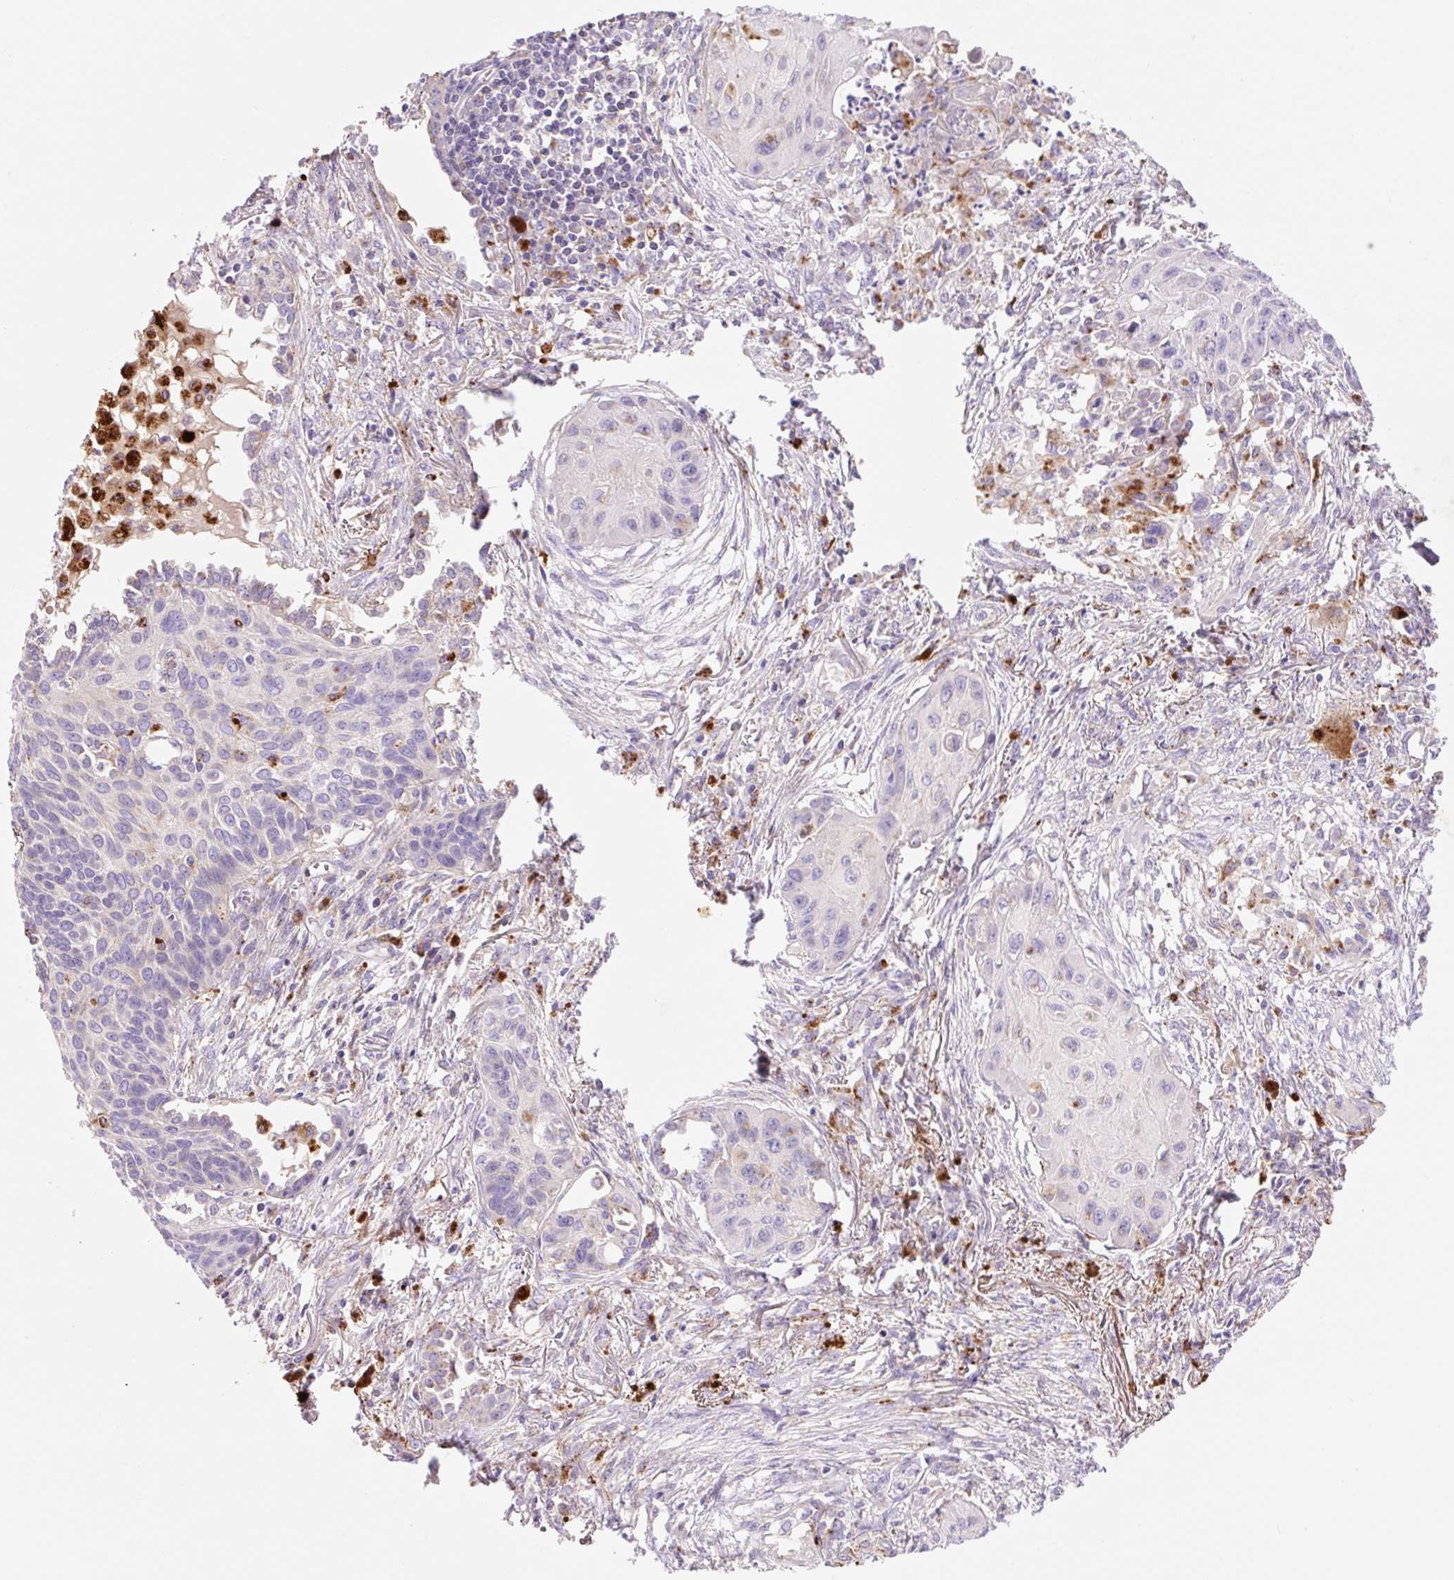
{"staining": {"intensity": "negative", "quantity": "none", "location": "none"}, "tissue": "lung cancer", "cell_type": "Tumor cells", "image_type": "cancer", "snomed": [{"axis": "morphology", "description": "Squamous cell carcinoma, NOS"}, {"axis": "topography", "description": "Lung"}], "caption": "The histopathology image exhibits no staining of tumor cells in lung cancer. Brightfield microscopy of immunohistochemistry (IHC) stained with DAB (3,3'-diaminobenzidine) (brown) and hematoxylin (blue), captured at high magnification.", "gene": "HEXA", "patient": {"sex": "male", "age": 71}}